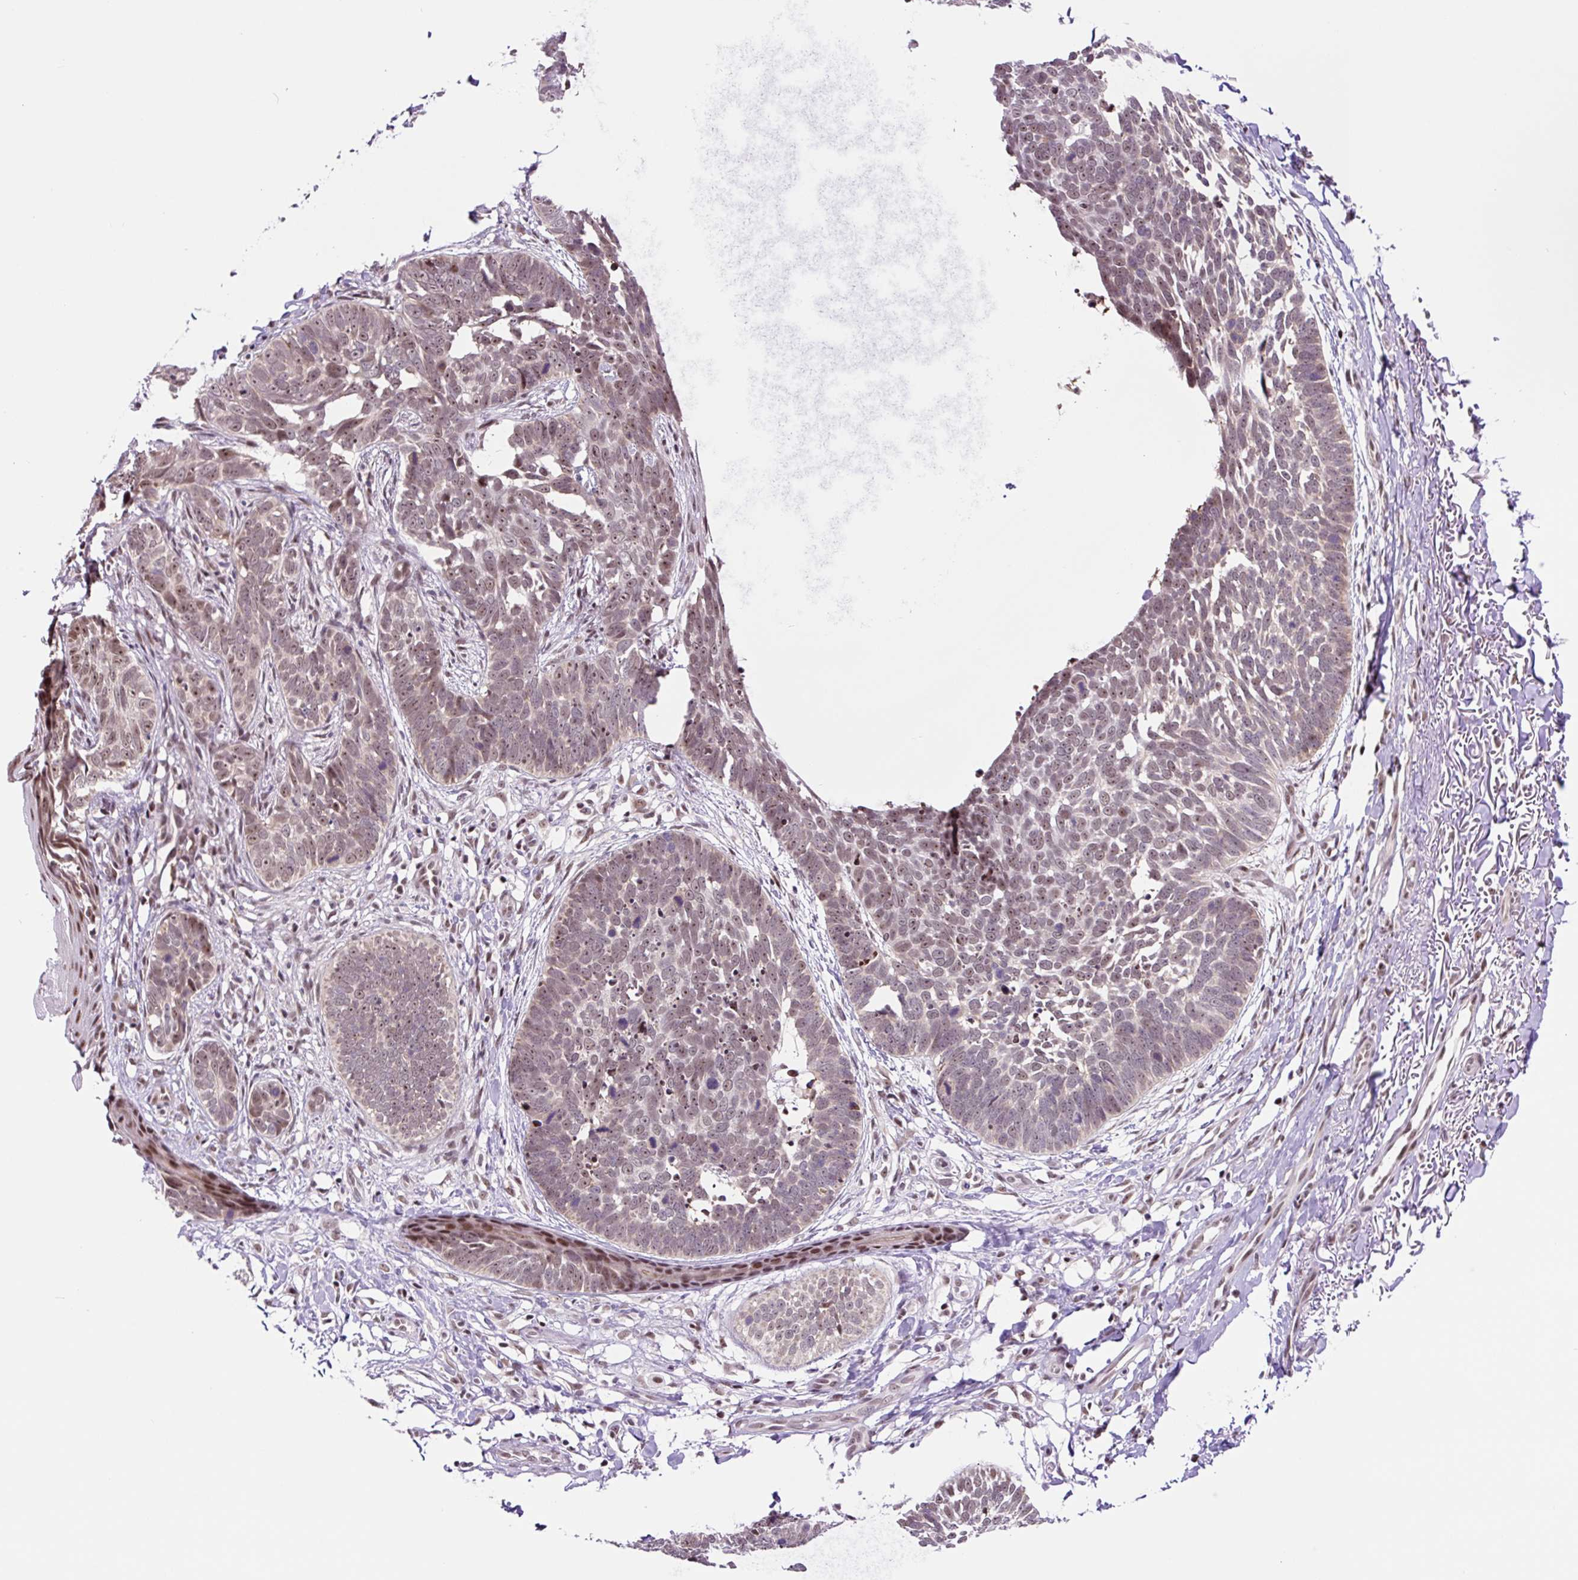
{"staining": {"intensity": "weak", "quantity": "25%-75%", "location": "nuclear"}, "tissue": "skin cancer", "cell_type": "Tumor cells", "image_type": "cancer", "snomed": [{"axis": "morphology", "description": "Normal tissue, NOS"}, {"axis": "morphology", "description": "Basal cell carcinoma"}, {"axis": "topography", "description": "Skin"}], "caption": "A brown stain highlights weak nuclear staining of a protein in basal cell carcinoma (skin) tumor cells. The staining was performed using DAB (3,3'-diaminobenzidine), with brown indicating positive protein expression. Nuclei are stained blue with hematoxylin.", "gene": "TAF1A", "patient": {"sex": "male", "age": 77}}